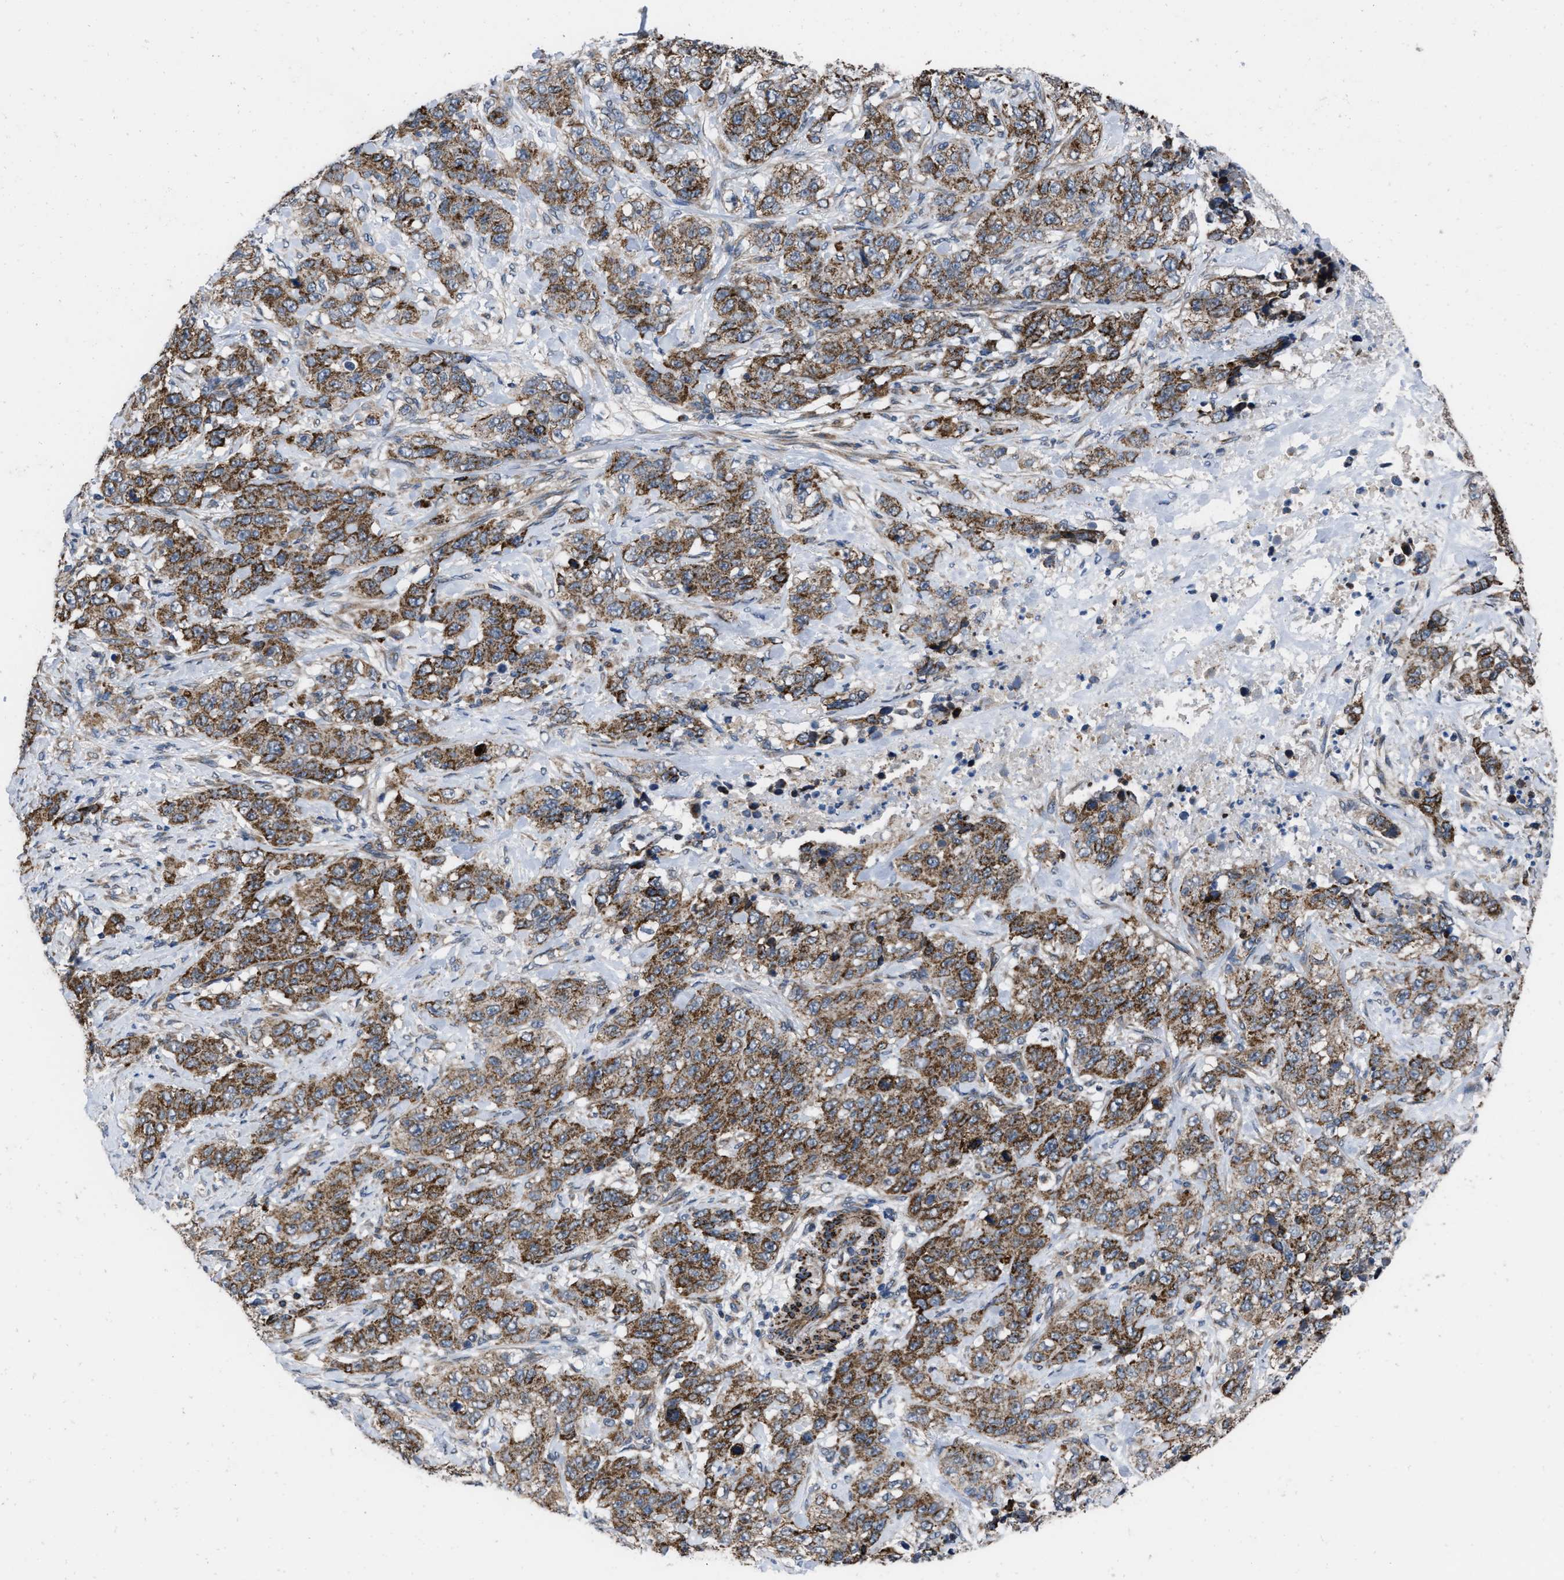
{"staining": {"intensity": "strong", "quantity": ">75%", "location": "cytoplasmic/membranous"}, "tissue": "stomach cancer", "cell_type": "Tumor cells", "image_type": "cancer", "snomed": [{"axis": "morphology", "description": "Adenocarcinoma, NOS"}, {"axis": "topography", "description": "Stomach"}], "caption": "Human stomach cancer stained with a protein marker demonstrates strong staining in tumor cells.", "gene": "AKAP1", "patient": {"sex": "male", "age": 48}}